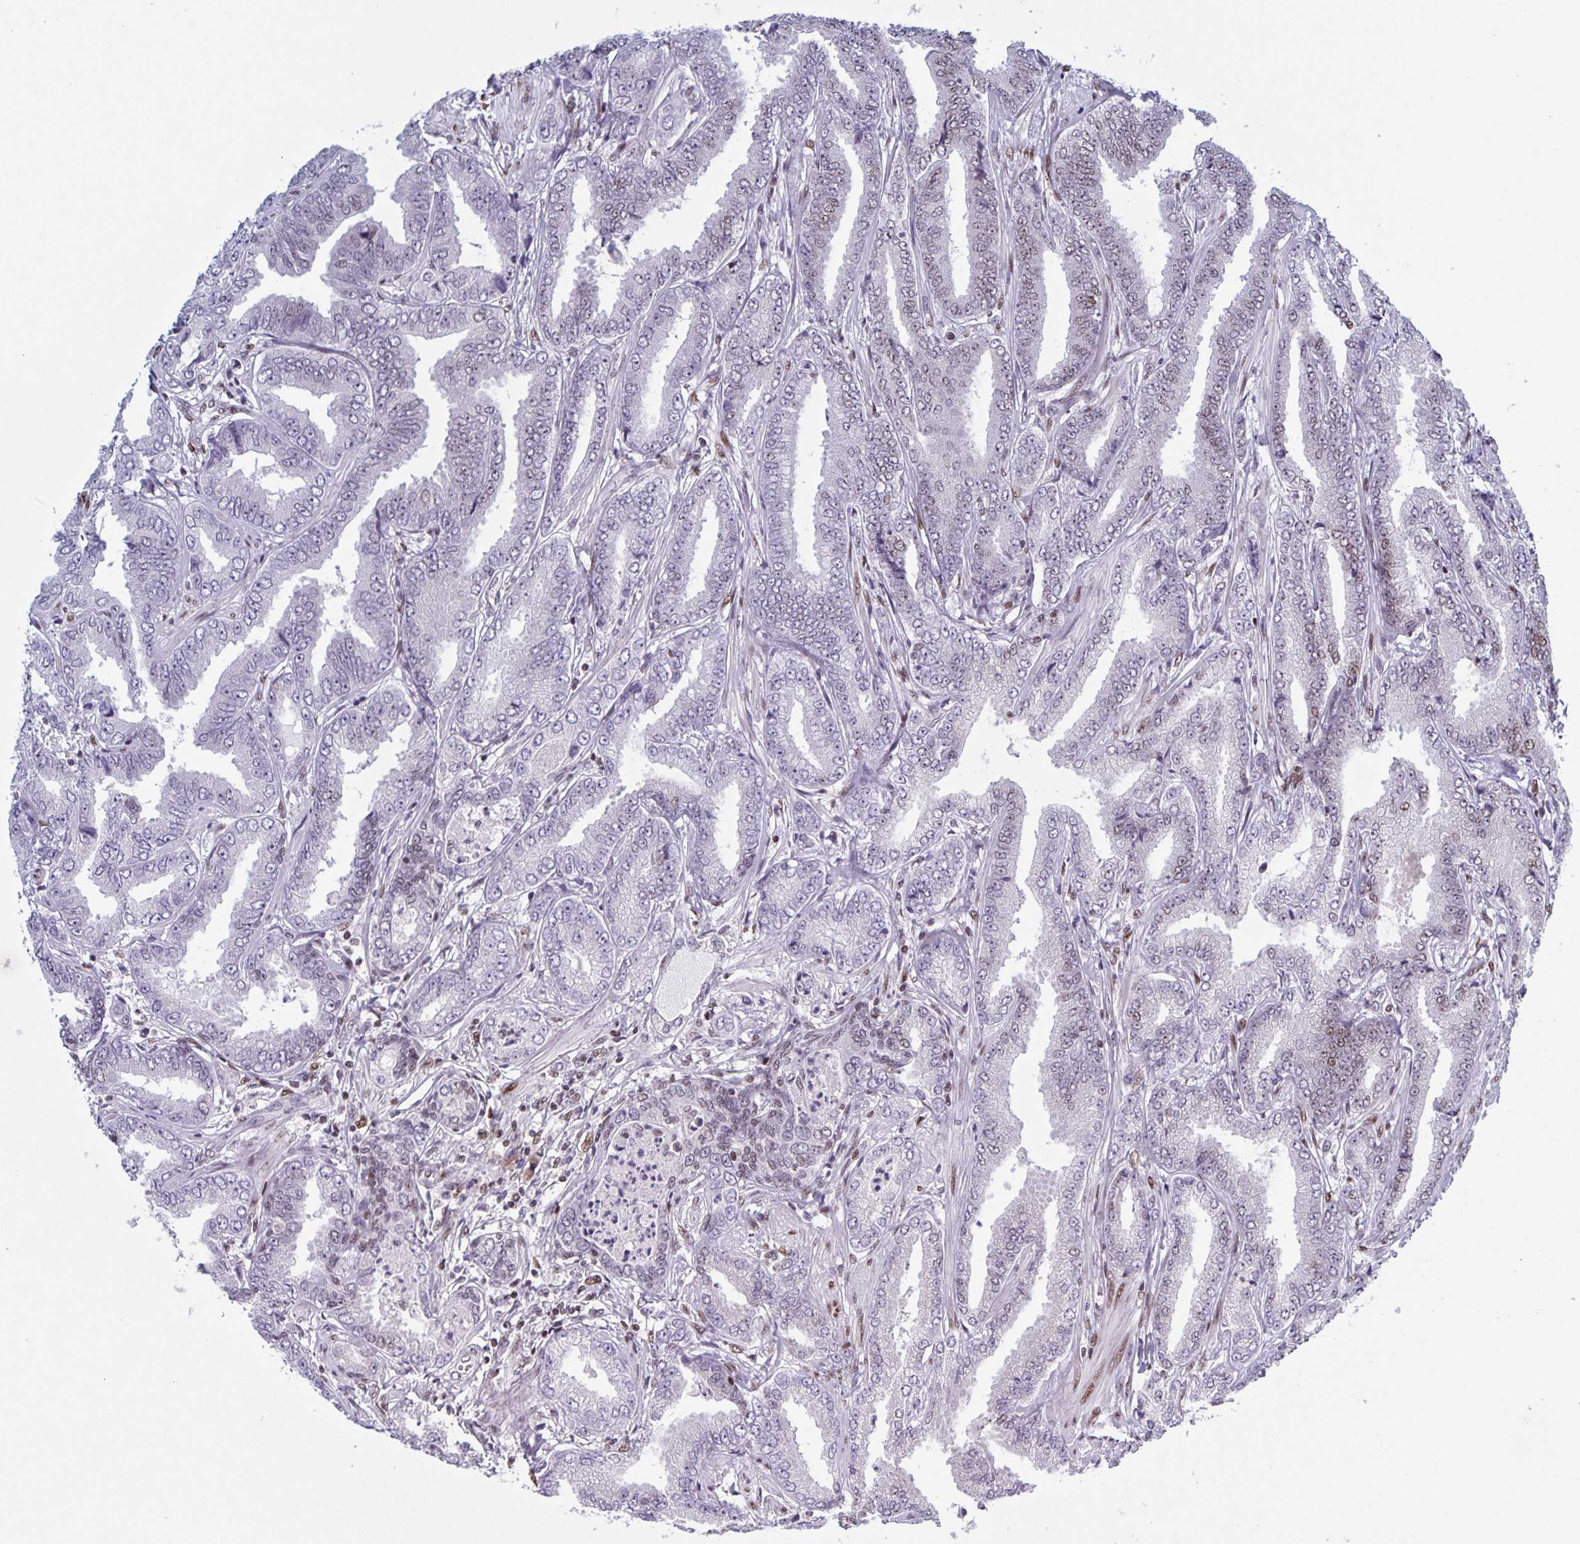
{"staining": {"intensity": "weak", "quantity": "<25%", "location": "nuclear"}, "tissue": "prostate cancer", "cell_type": "Tumor cells", "image_type": "cancer", "snomed": [{"axis": "morphology", "description": "Adenocarcinoma, Low grade"}, {"axis": "topography", "description": "Prostate"}], "caption": "Micrograph shows no protein positivity in tumor cells of prostate cancer tissue.", "gene": "JUND", "patient": {"sex": "male", "age": 55}}